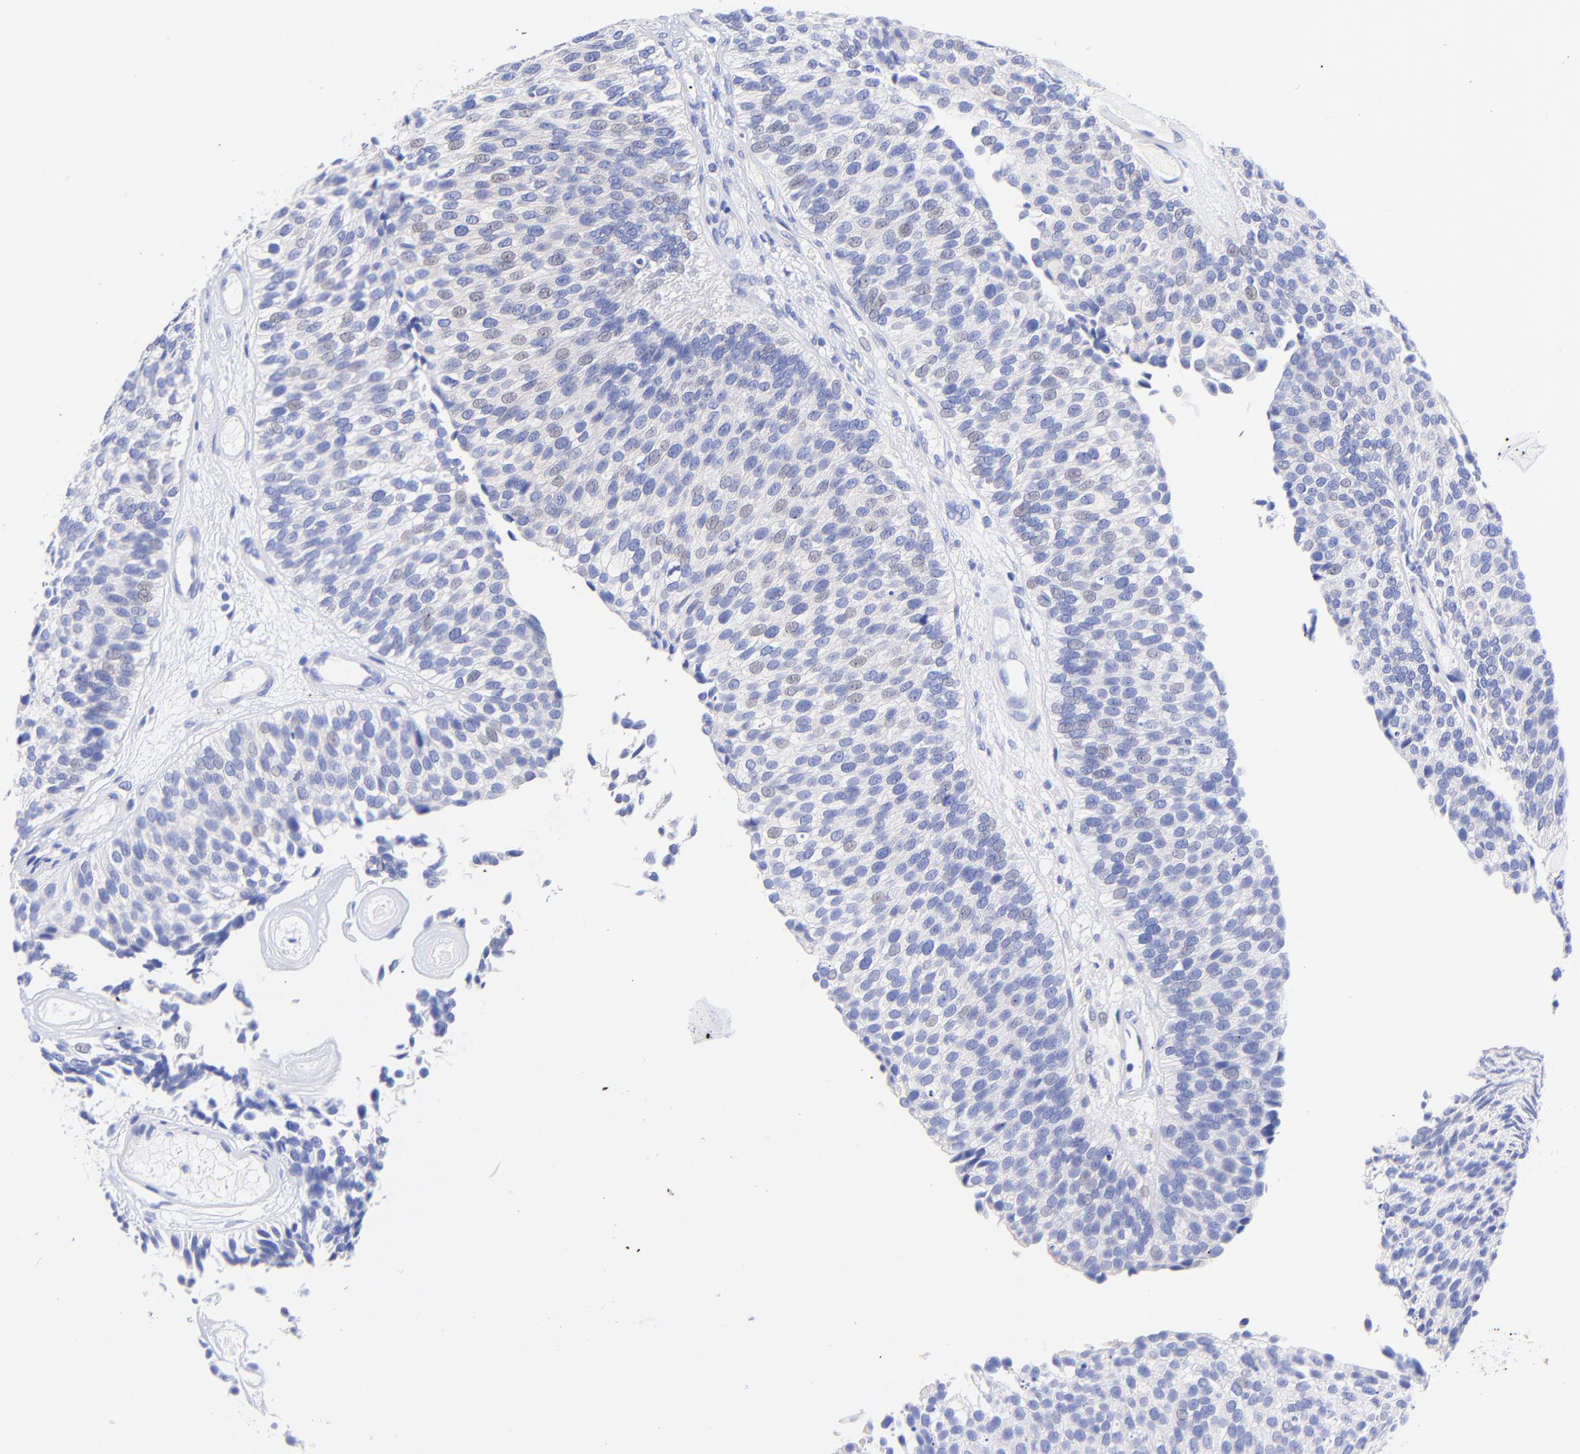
{"staining": {"intensity": "negative", "quantity": "none", "location": "none"}, "tissue": "urothelial cancer", "cell_type": "Tumor cells", "image_type": "cancer", "snomed": [{"axis": "morphology", "description": "Urothelial carcinoma, Low grade"}, {"axis": "topography", "description": "Urinary bladder"}], "caption": "Urothelial carcinoma (low-grade) was stained to show a protein in brown. There is no significant positivity in tumor cells.", "gene": "GPHN", "patient": {"sex": "male", "age": 84}}